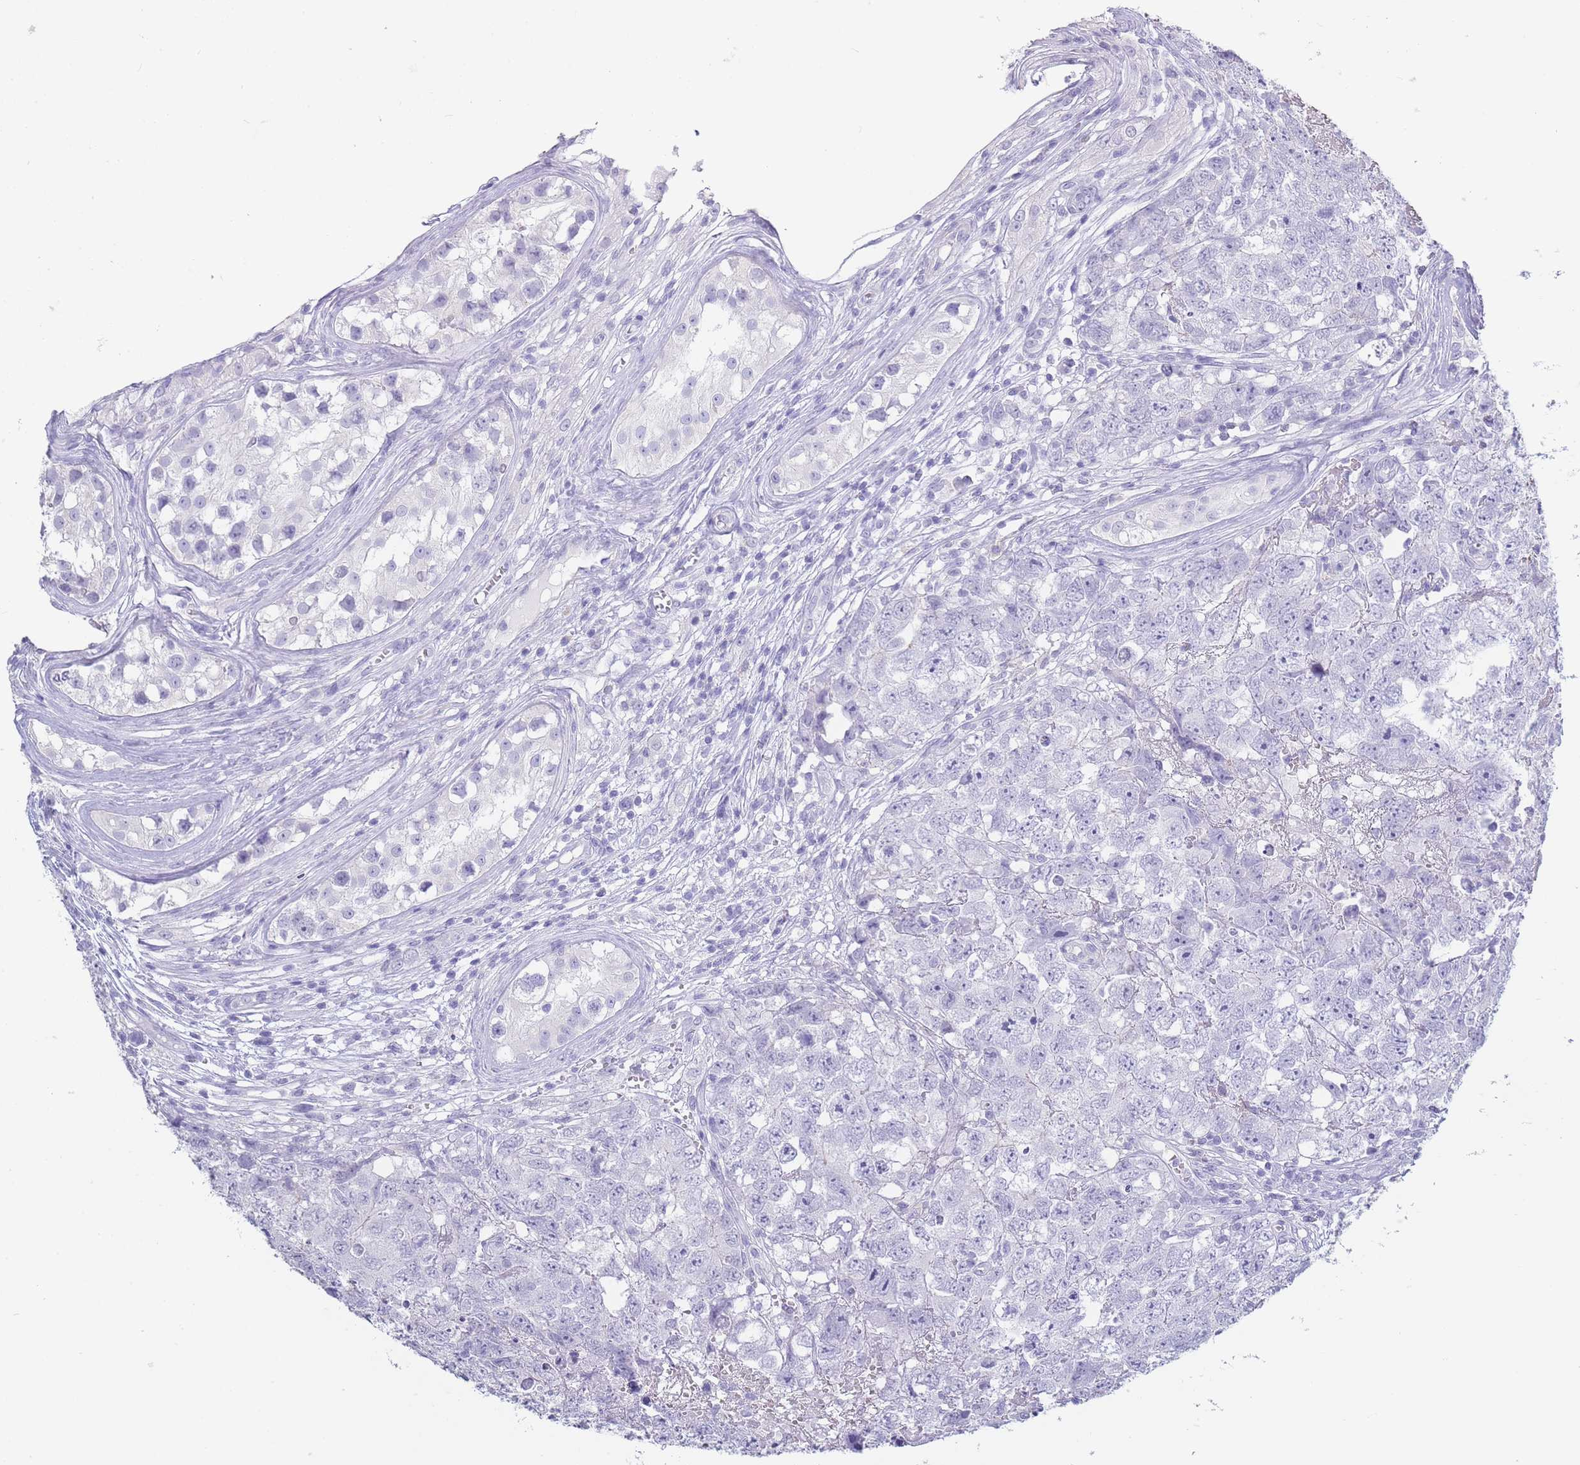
{"staining": {"intensity": "negative", "quantity": "none", "location": "none"}, "tissue": "testis cancer", "cell_type": "Tumor cells", "image_type": "cancer", "snomed": [{"axis": "morphology", "description": "Carcinoma, Embryonal, NOS"}, {"axis": "topography", "description": "Testis"}], "caption": "Immunohistochemical staining of human testis embryonal carcinoma shows no significant positivity in tumor cells.", "gene": "CD37", "patient": {"sex": "male", "age": 22}}